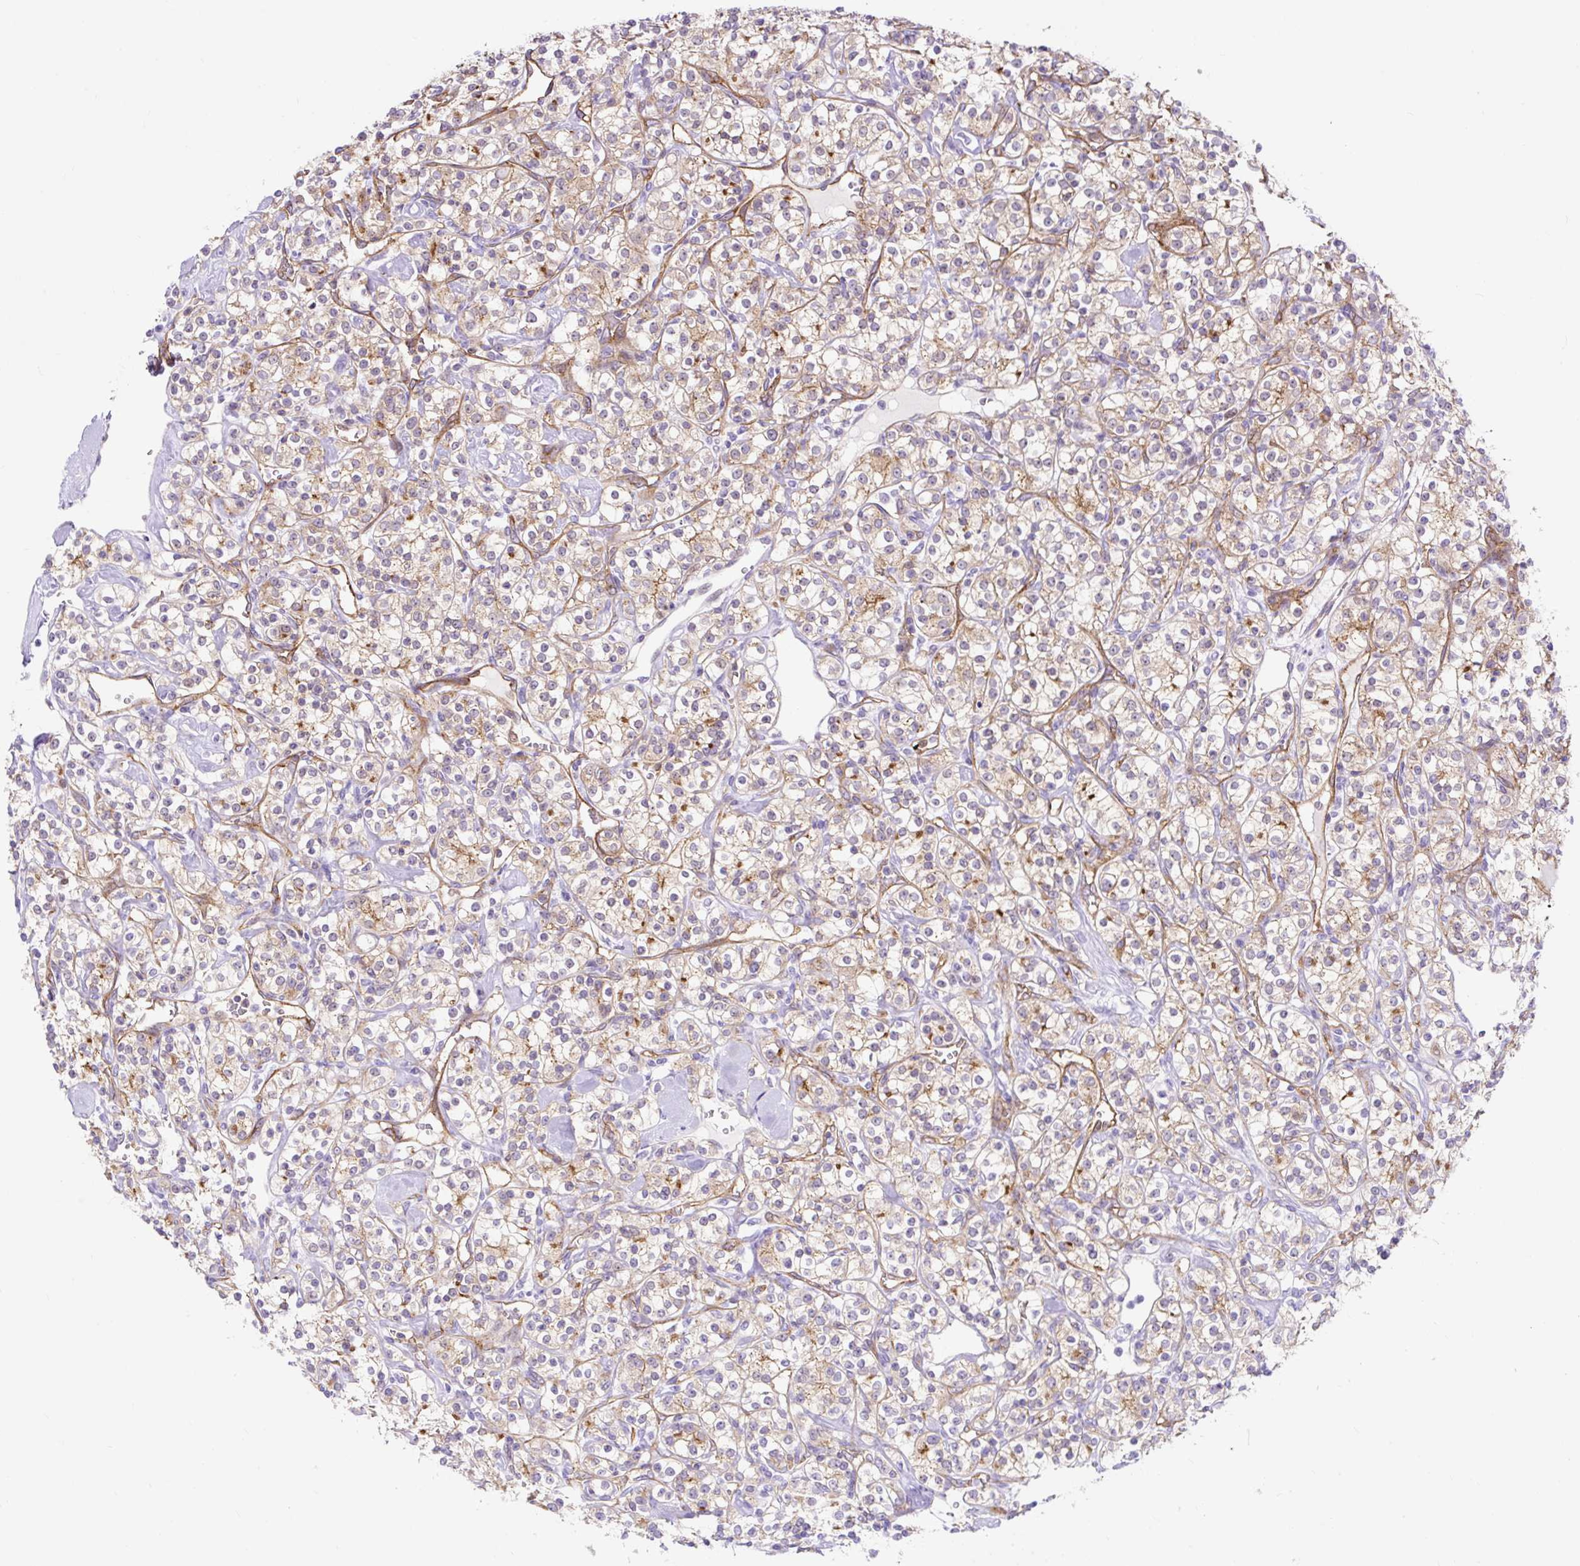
{"staining": {"intensity": "weak", "quantity": "25%-75%", "location": "cytoplasmic/membranous"}, "tissue": "renal cancer", "cell_type": "Tumor cells", "image_type": "cancer", "snomed": [{"axis": "morphology", "description": "Adenocarcinoma, NOS"}, {"axis": "topography", "description": "Kidney"}], "caption": "Weak cytoplasmic/membranous protein staining is appreciated in approximately 25%-75% of tumor cells in adenocarcinoma (renal).", "gene": "HIP1R", "patient": {"sex": "male", "age": 77}}